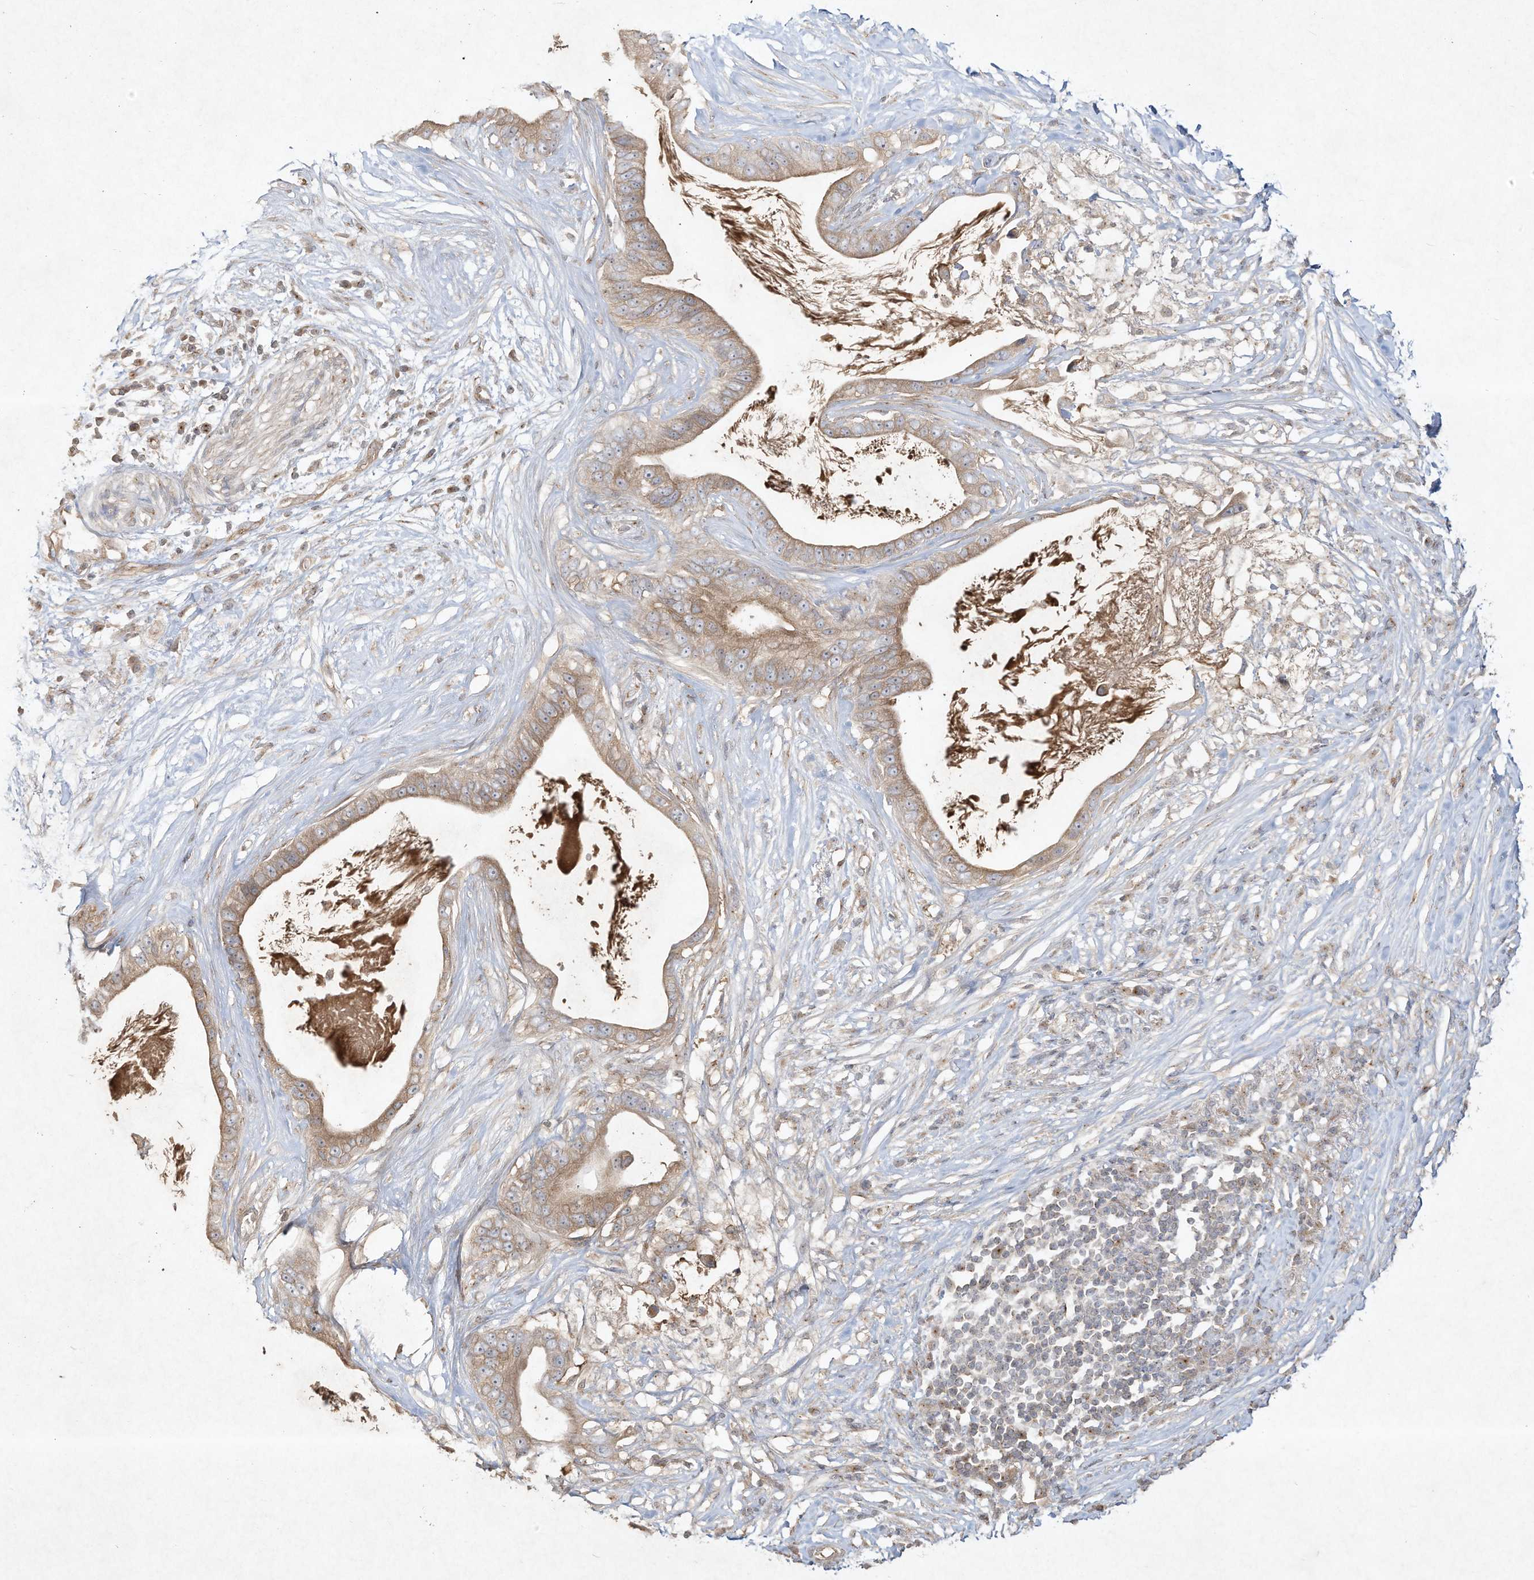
{"staining": {"intensity": "weak", "quantity": ">75%", "location": "cytoplasmic/membranous"}, "tissue": "pancreatic cancer", "cell_type": "Tumor cells", "image_type": "cancer", "snomed": [{"axis": "morphology", "description": "Adenocarcinoma, NOS"}, {"axis": "topography", "description": "Pancreas"}], "caption": "DAB (3,3'-diaminobenzidine) immunohistochemical staining of human pancreatic adenocarcinoma displays weak cytoplasmic/membranous protein positivity in about >75% of tumor cells.", "gene": "DYNC1I2", "patient": {"sex": "male", "age": 77}}